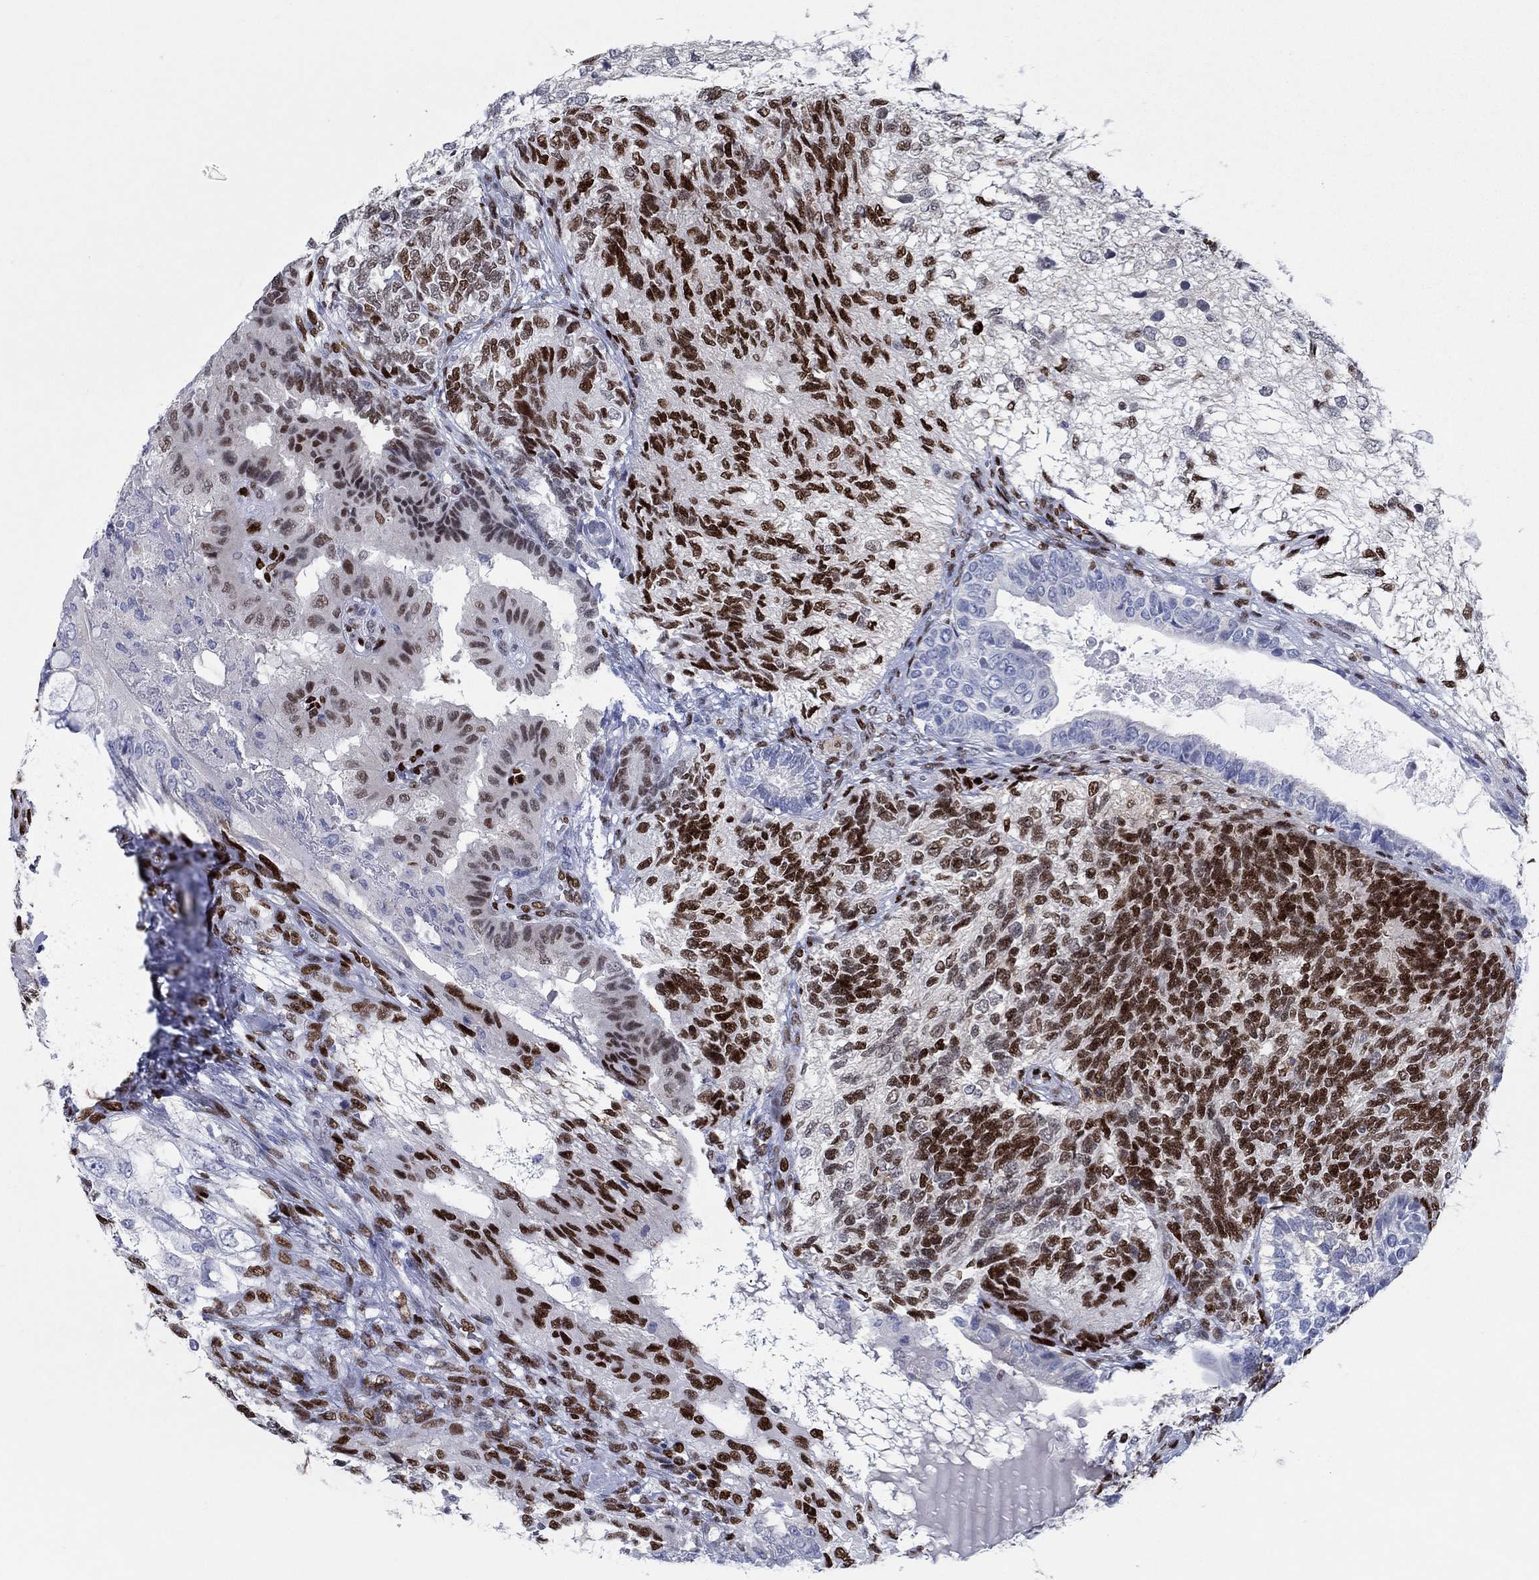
{"staining": {"intensity": "strong", "quantity": "25%-75%", "location": "nuclear"}, "tissue": "testis cancer", "cell_type": "Tumor cells", "image_type": "cancer", "snomed": [{"axis": "morphology", "description": "Seminoma, NOS"}, {"axis": "morphology", "description": "Carcinoma, Embryonal, NOS"}, {"axis": "topography", "description": "Testis"}], "caption": "Tumor cells demonstrate high levels of strong nuclear positivity in approximately 25%-75% of cells in embryonal carcinoma (testis).", "gene": "ZEB1", "patient": {"sex": "male", "age": 41}}